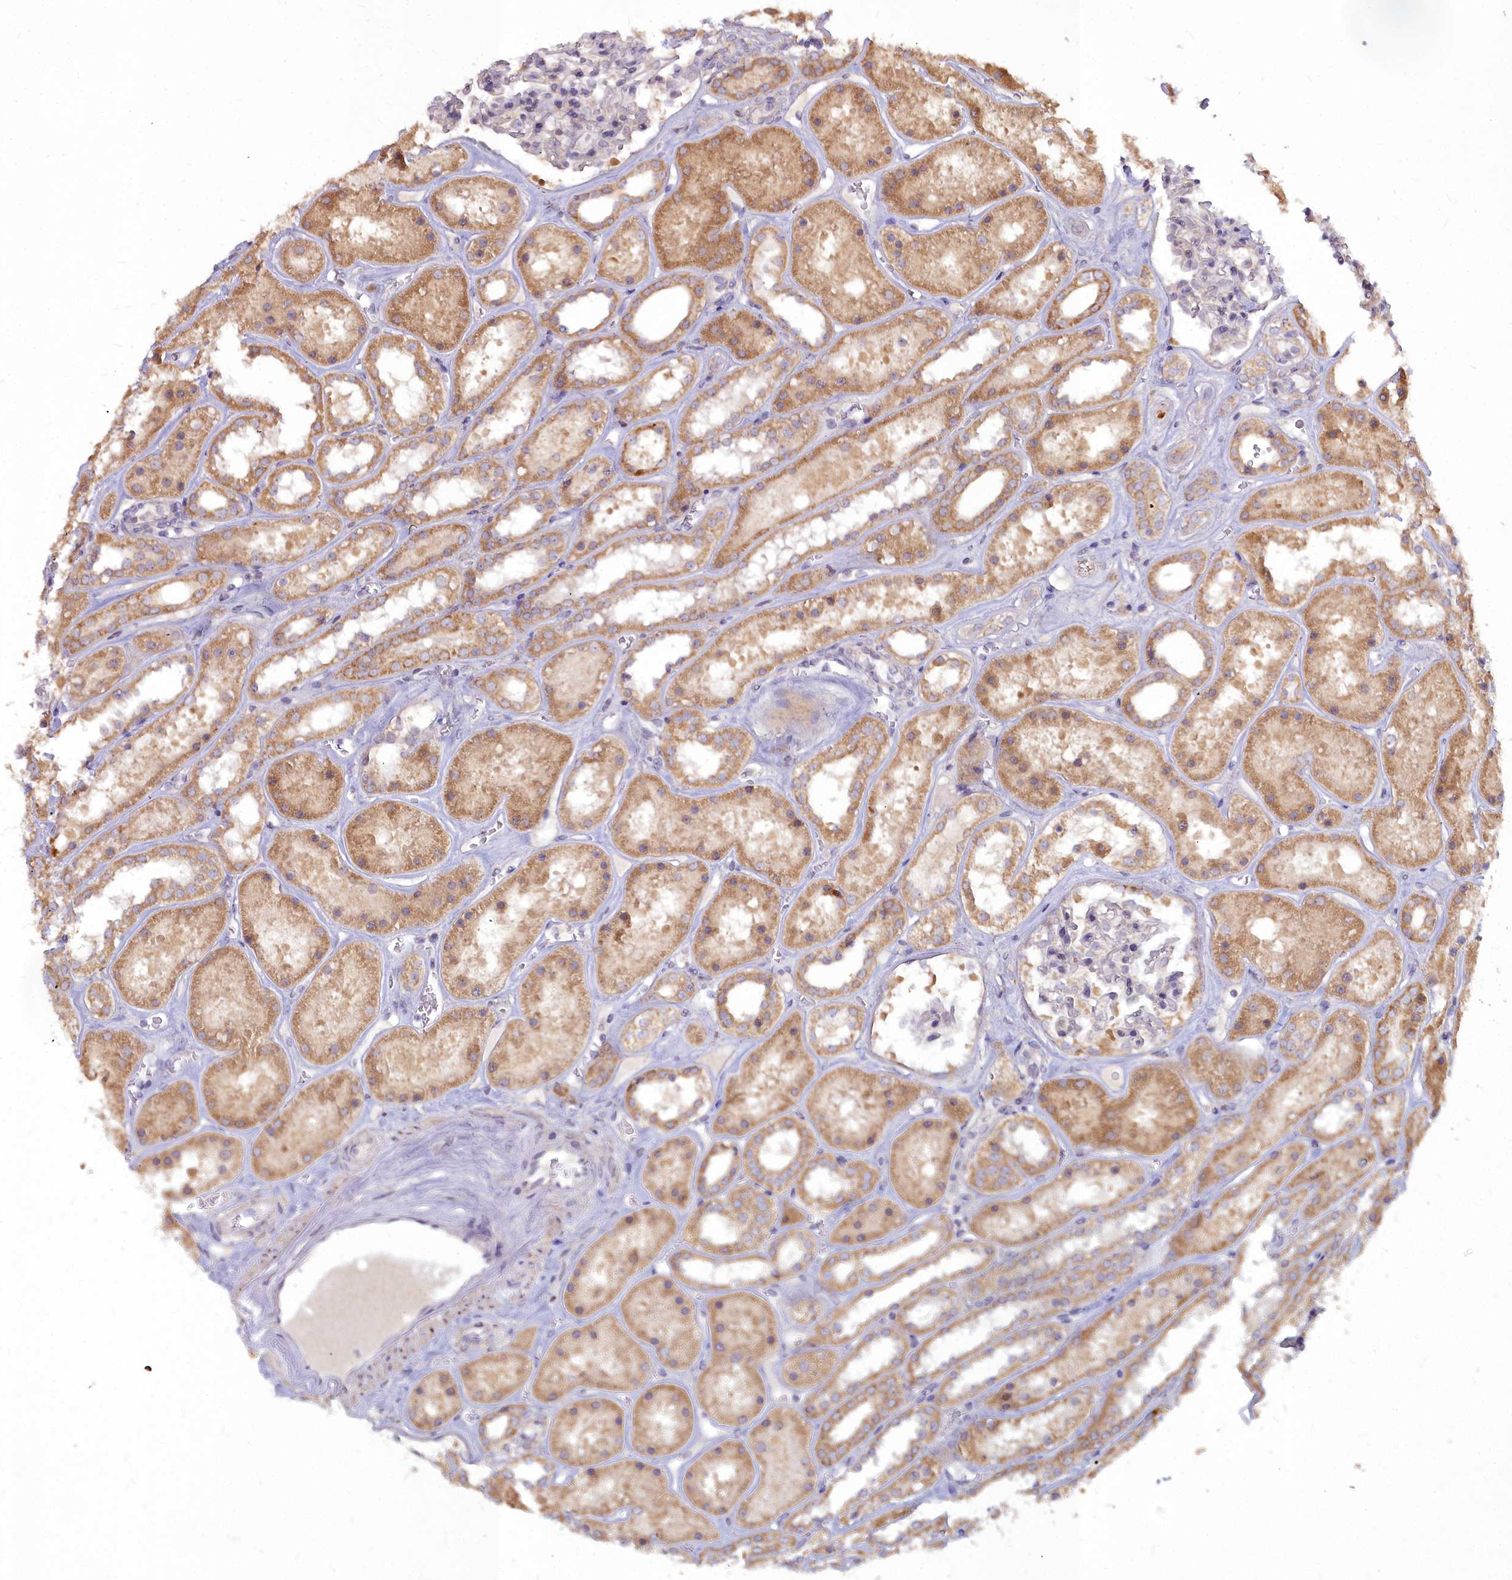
{"staining": {"intensity": "negative", "quantity": "none", "location": "none"}, "tissue": "kidney", "cell_type": "Cells in glomeruli", "image_type": "normal", "snomed": [{"axis": "morphology", "description": "Normal tissue, NOS"}, {"axis": "topography", "description": "Kidney"}], "caption": "A histopathology image of kidney stained for a protein exhibits no brown staining in cells in glomeruli. (DAB (3,3'-diaminobenzidine) IHC visualized using brightfield microscopy, high magnification).", "gene": "MICU2", "patient": {"sex": "female", "age": 41}}